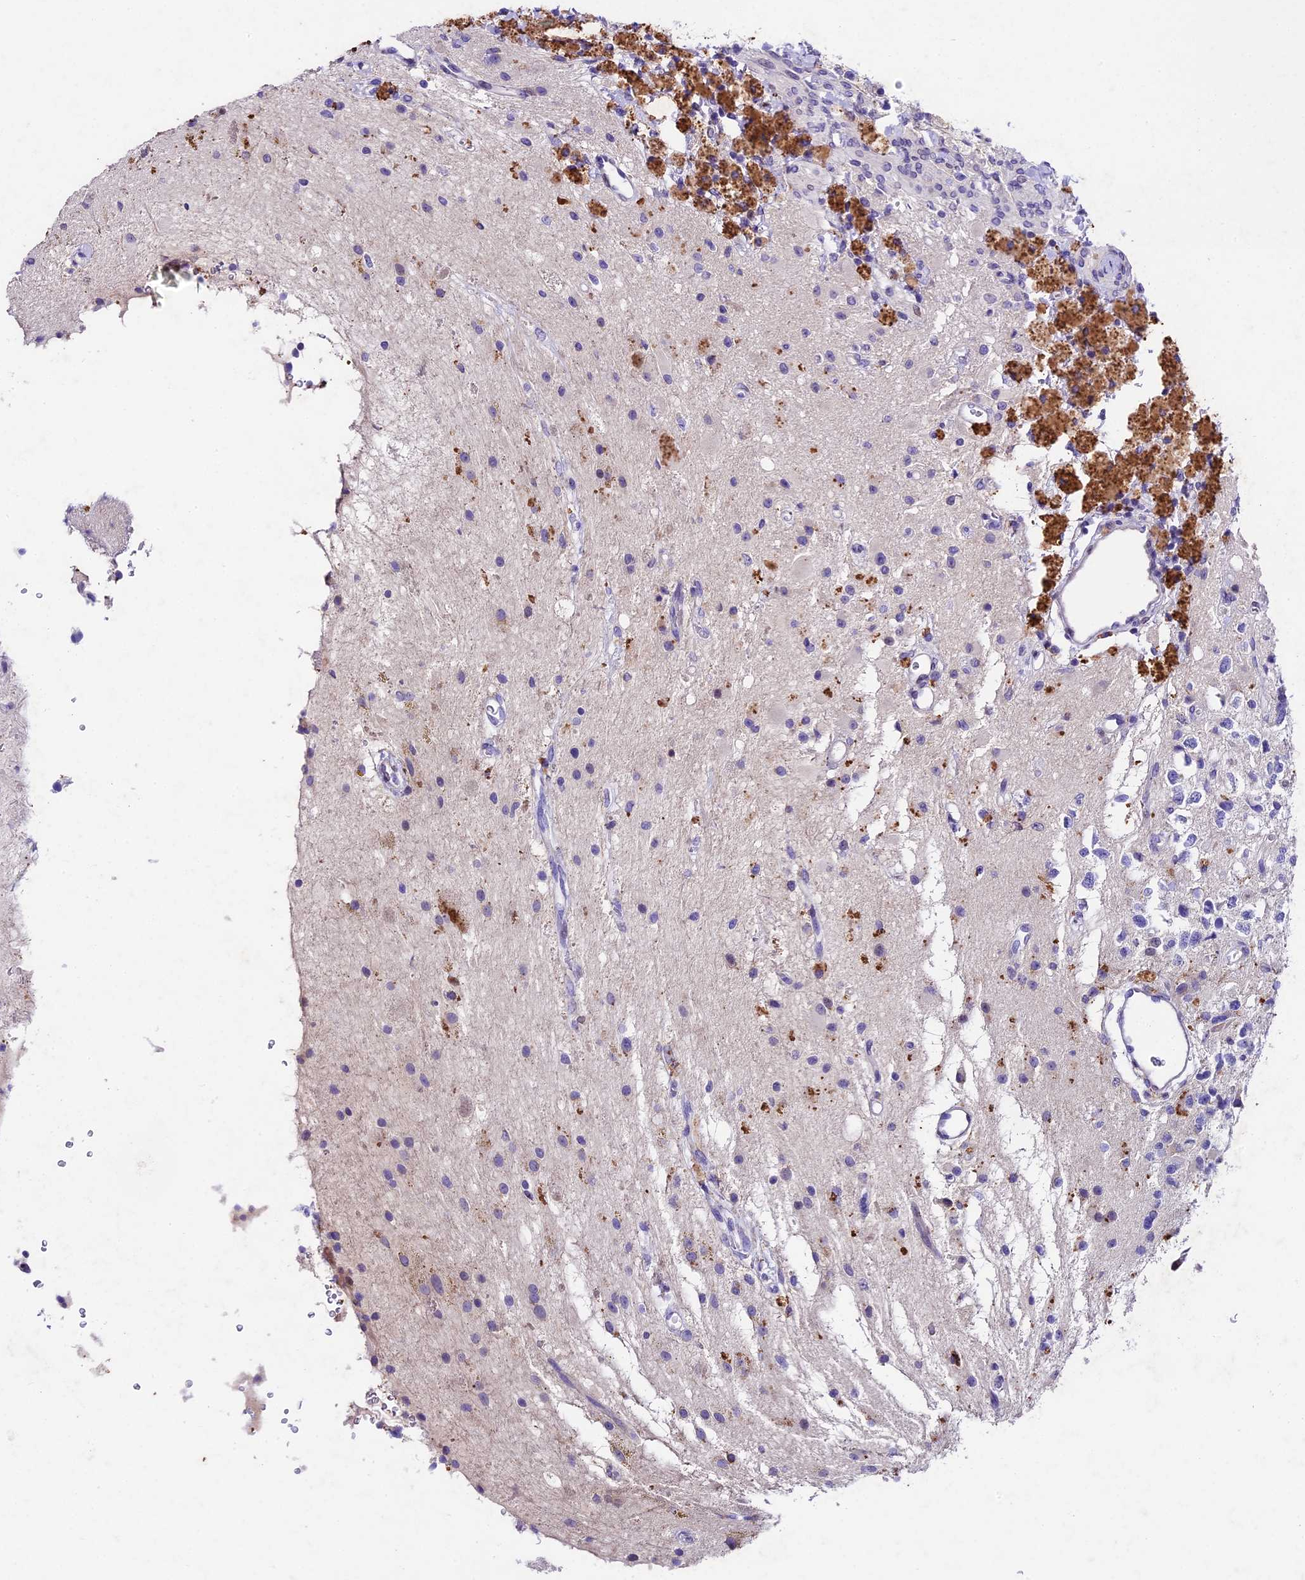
{"staining": {"intensity": "negative", "quantity": "none", "location": "none"}, "tissue": "glioma", "cell_type": "Tumor cells", "image_type": "cancer", "snomed": [{"axis": "morphology", "description": "Glioma, malignant, High grade"}, {"axis": "topography", "description": "Brain"}], "caption": "The micrograph reveals no significant positivity in tumor cells of glioma. The staining was performed using DAB to visualize the protein expression in brown, while the nuclei were stained in blue with hematoxylin (Magnification: 20x).", "gene": "IFT140", "patient": {"sex": "male", "age": 34}}